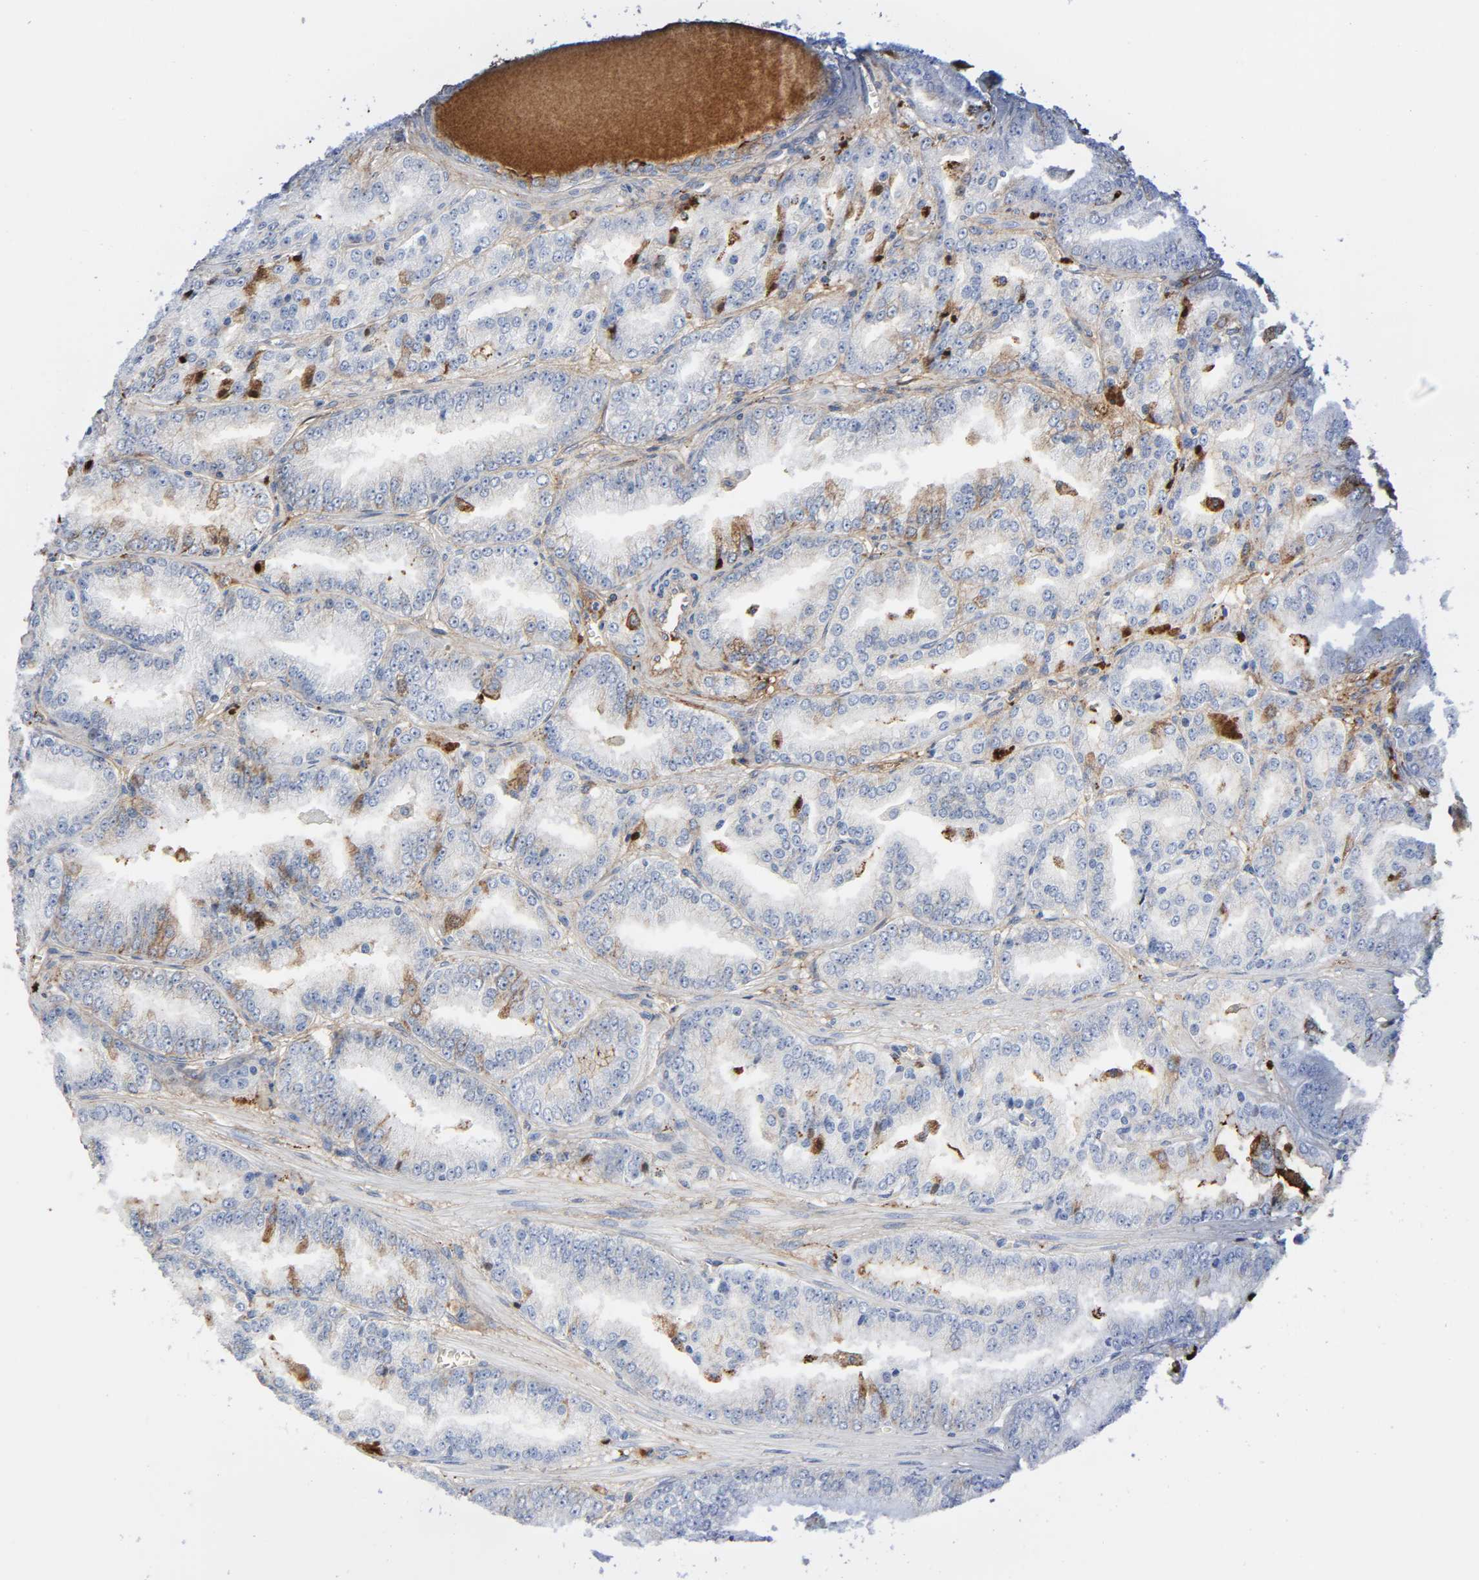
{"staining": {"intensity": "weak", "quantity": "<25%", "location": "cytoplasmic/membranous"}, "tissue": "prostate cancer", "cell_type": "Tumor cells", "image_type": "cancer", "snomed": [{"axis": "morphology", "description": "Adenocarcinoma, High grade"}, {"axis": "topography", "description": "Prostate"}], "caption": "A photomicrograph of human prostate high-grade adenocarcinoma is negative for staining in tumor cells.", "gene": "C3", "patient": {"sex": "male", "age": 61}}